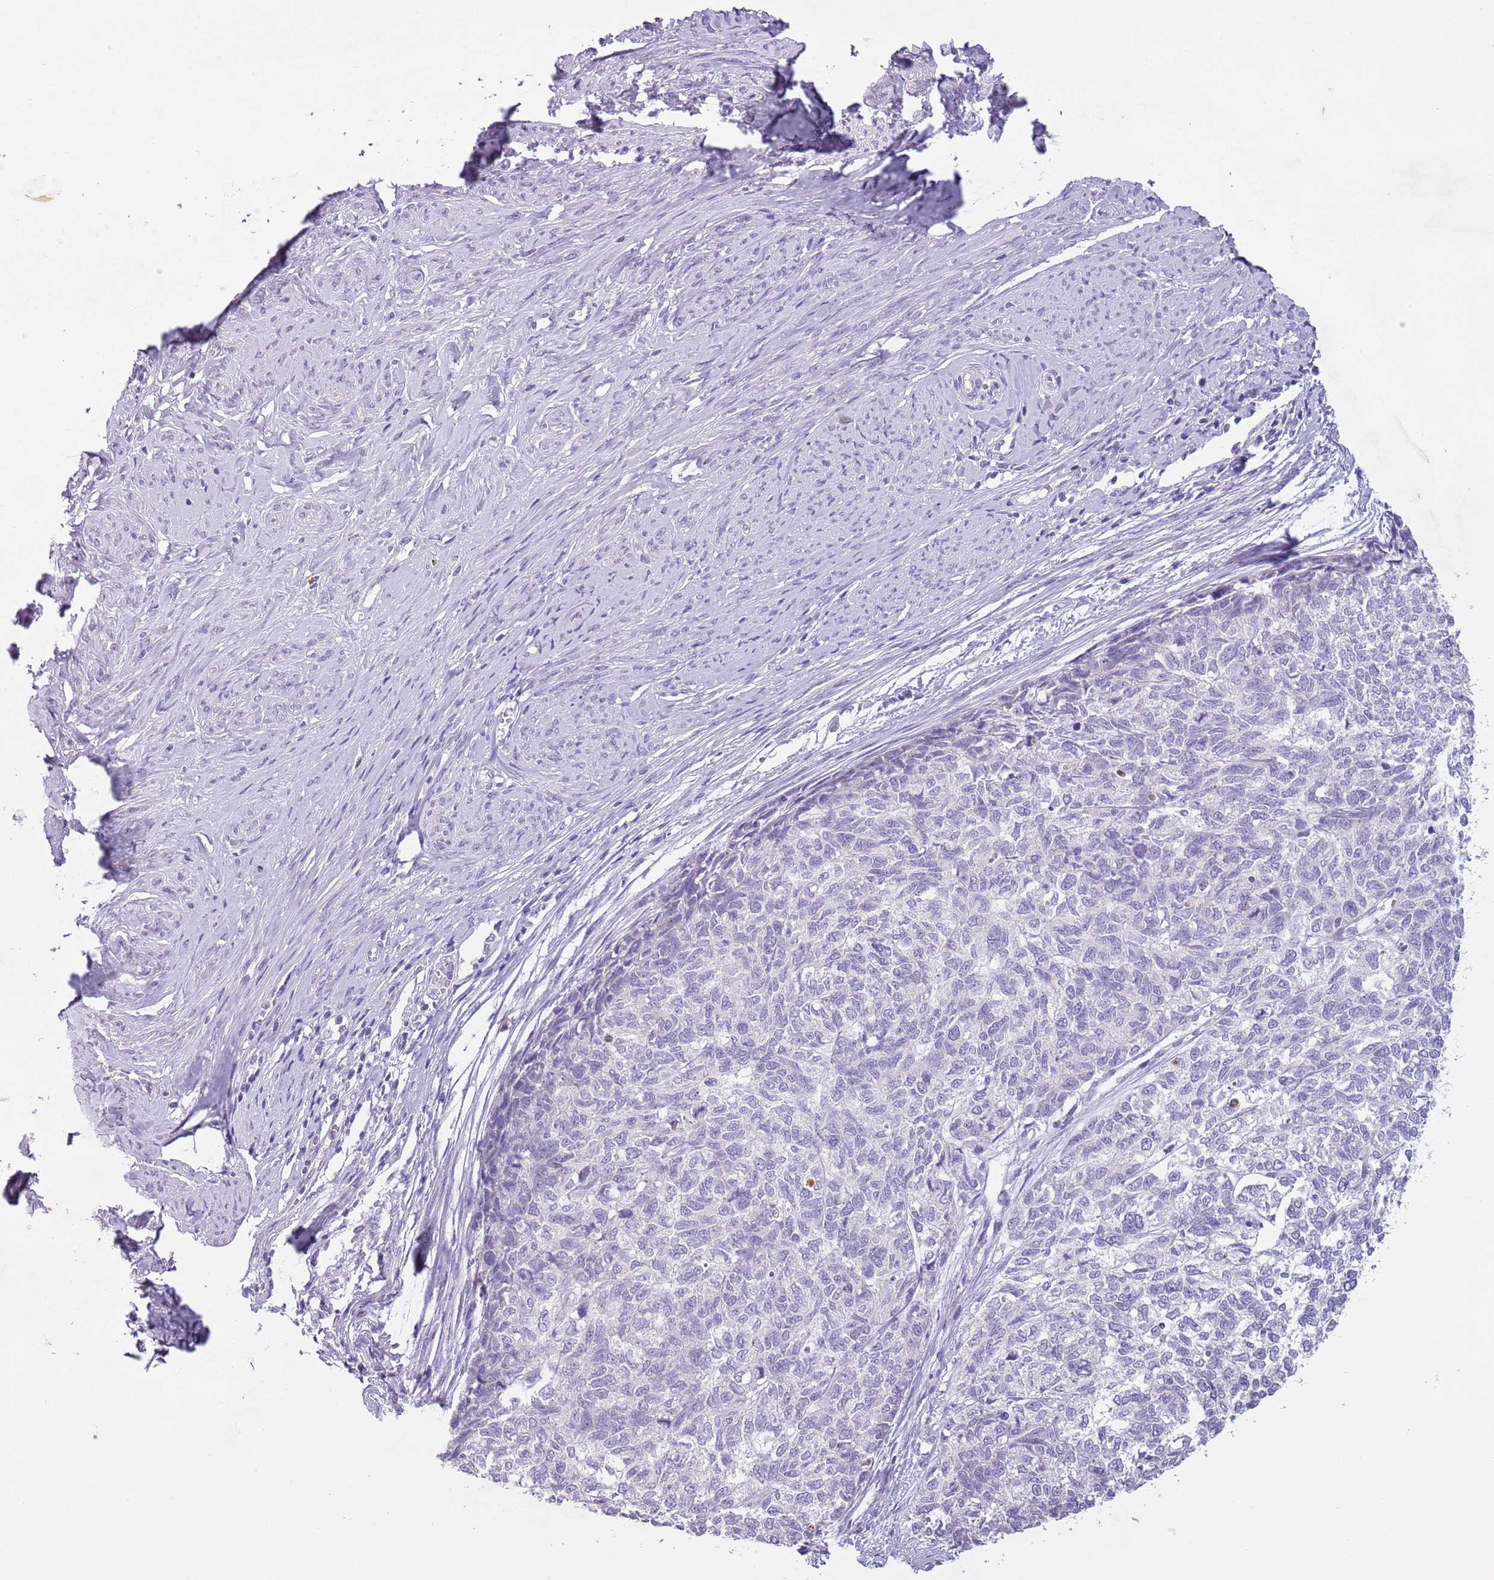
{"staining": {"intensity": "weak", "quantity": "<25%", "location": "cytoplasmic/membranous"}, "tissue": "cervical cancer", "cell_type": "Tumor cells", "image_type": "cancer", "snomed": [{"axis": "morphology", "description": "Squamous cell carcinoma, NOS"}, {"axis": "topography", "description": "Cervix"}], "caption": "Histopathology image shows no significant protein staining in tumor cells of cervical cancer.", "gene": "SLC35E3", "patient": {"sex": "female", "age": 63}}